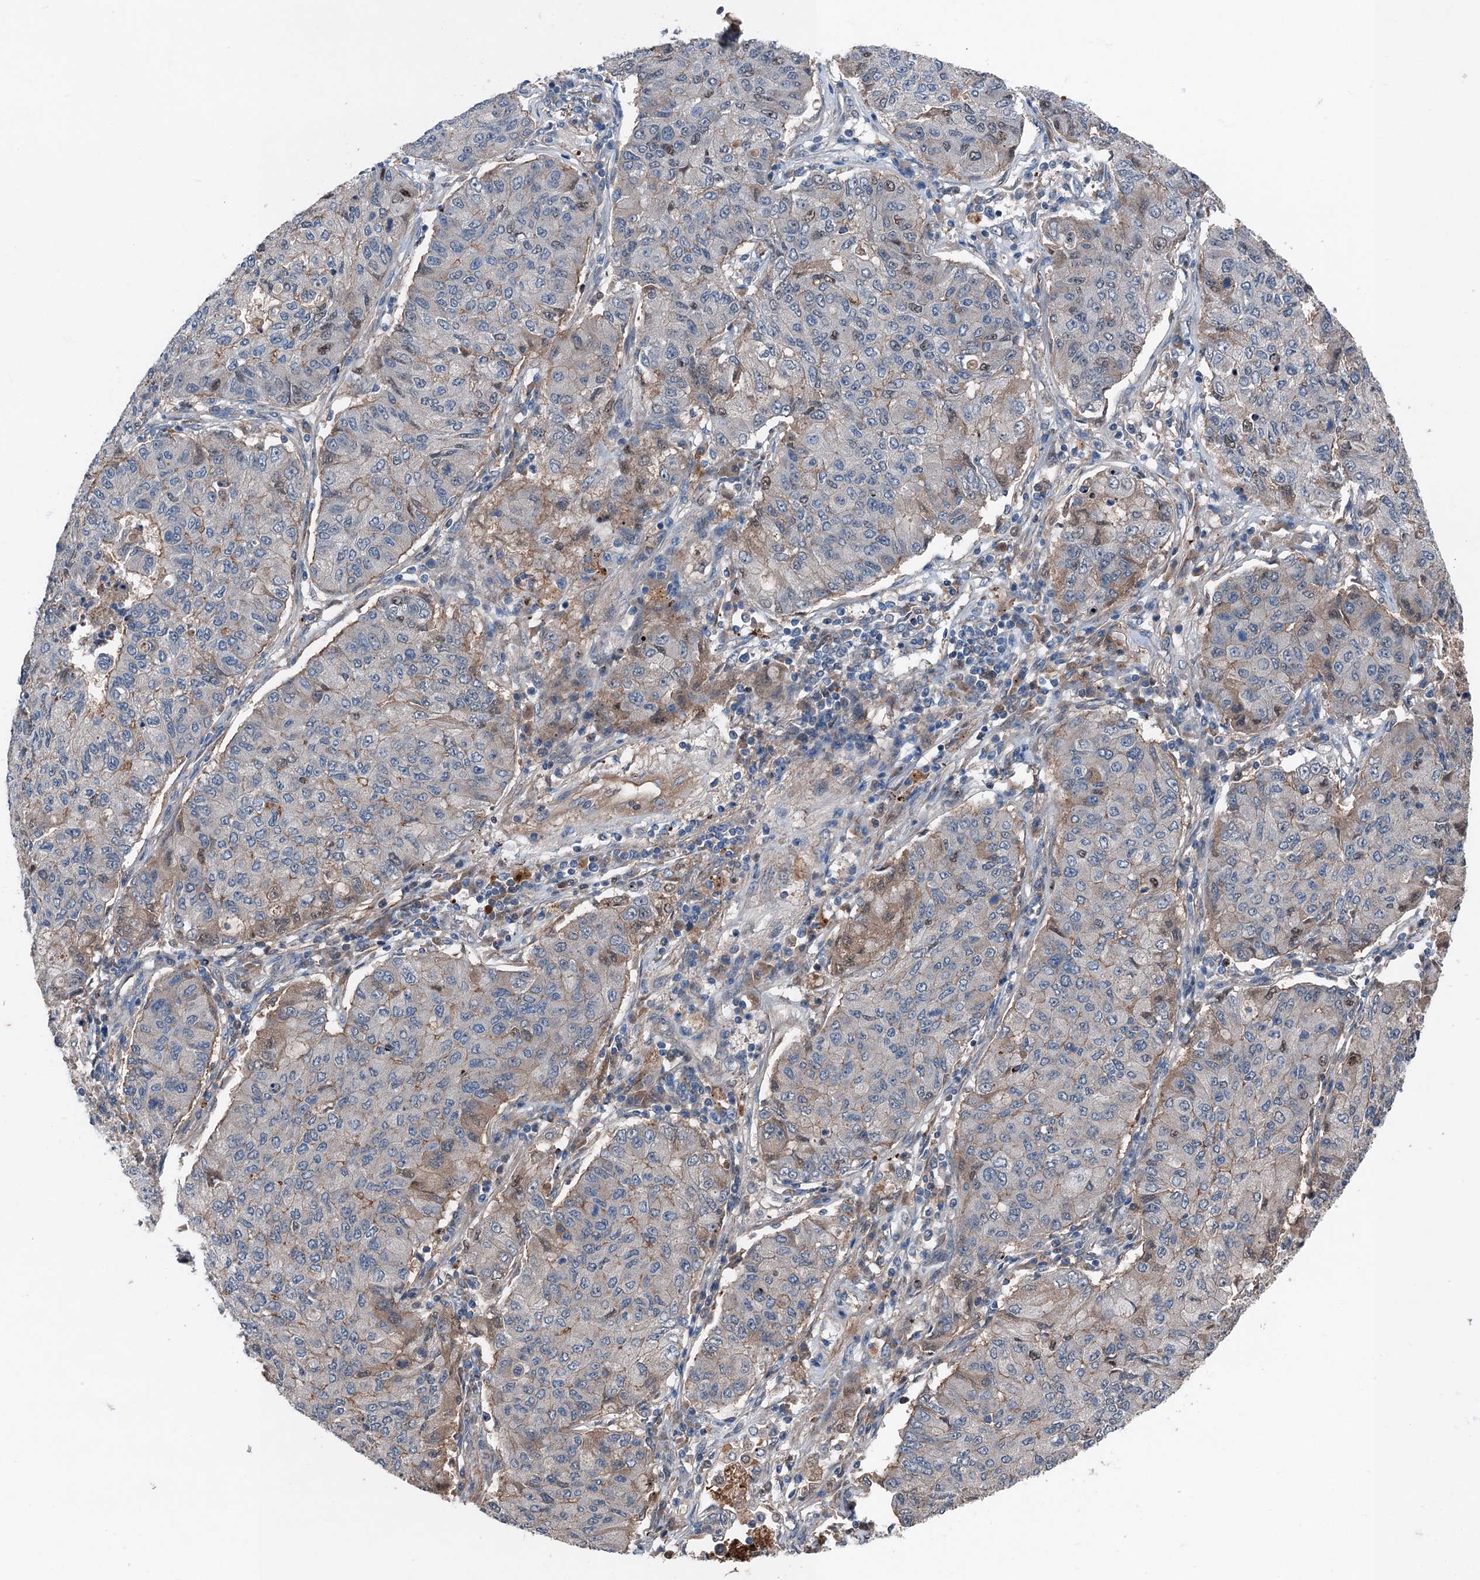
{"staining": {"intensity": "weak", "quantity": "25%-75%", "location": "cytoplasmic/membranous"}, "tissue": "lung cancer", "cell_type": "Tumor cells", "image_type": "cancer", "snomed": [{"axis": "morphology", "description": "Squamous cell carcinoma, NOS"}, {"axis": "topography", "description": "Lung"}], "caption": "IHC of lung cancer exhibits low levels of weak cytoplasmic/membranous expression in approximately 25%-75% of tumor cells. (Brightfield microscopy of DAB IHC at high magnification).", "gene": "SLC2A10", "patient": {"sex": "male", "age": 74}}